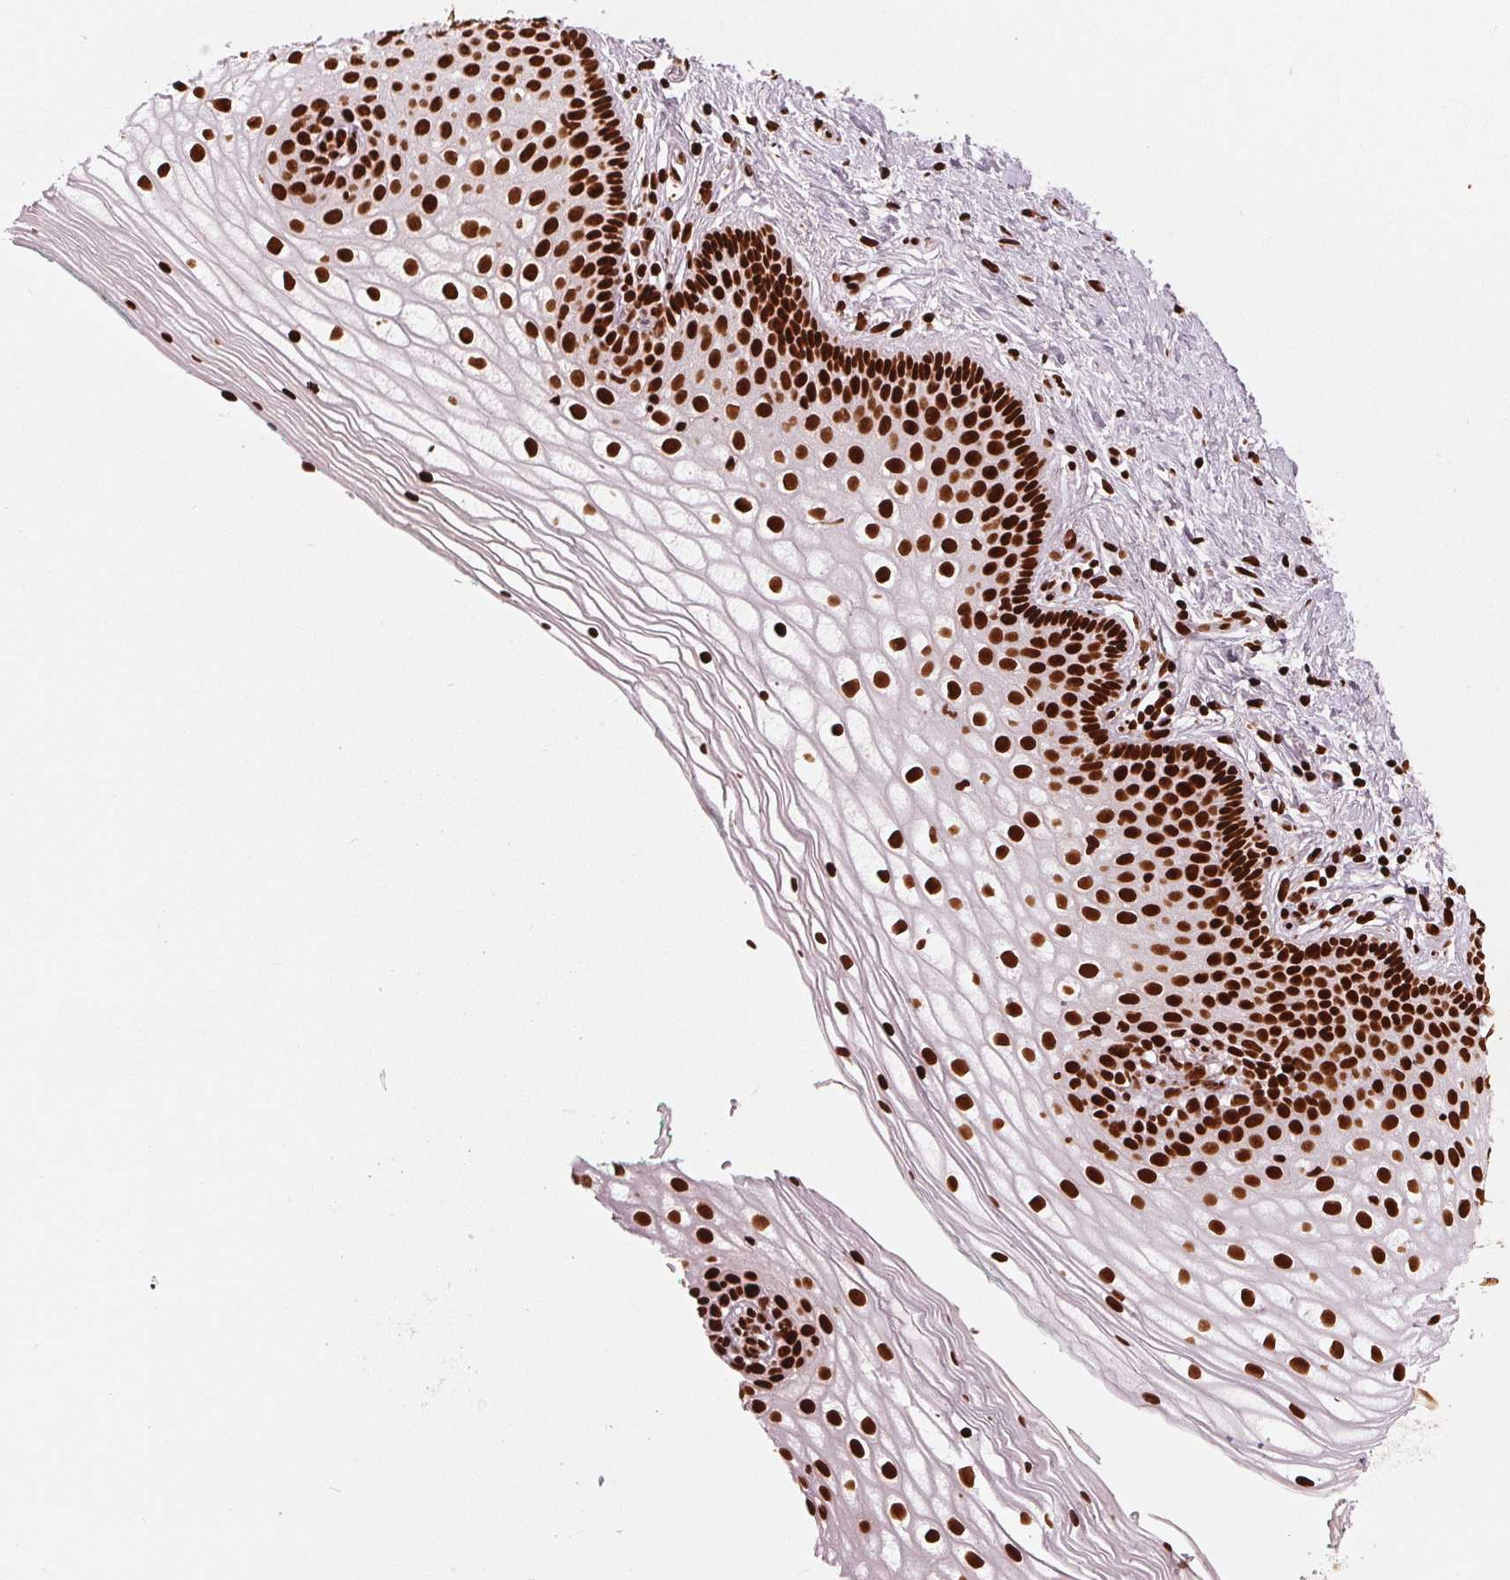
{"staining": {"intensity": "strong", "quantity": ">75%", "location": "nuclear"}, "tissue": "vagina", "cell_type": "Squamous epithelial cells", "image_type": "normal", "snomed": [{"axis": "morphology", "description": "Normal tissue, NOS"}, {"axis": "topography", "description": "Vagina"}], "caption": "An image of vagina stained for a protein exhibits strong nuclear brown staining in squamous epithelial cells.", "gene": "BRD4", "patient": {"sex": "female", "age": 36}}